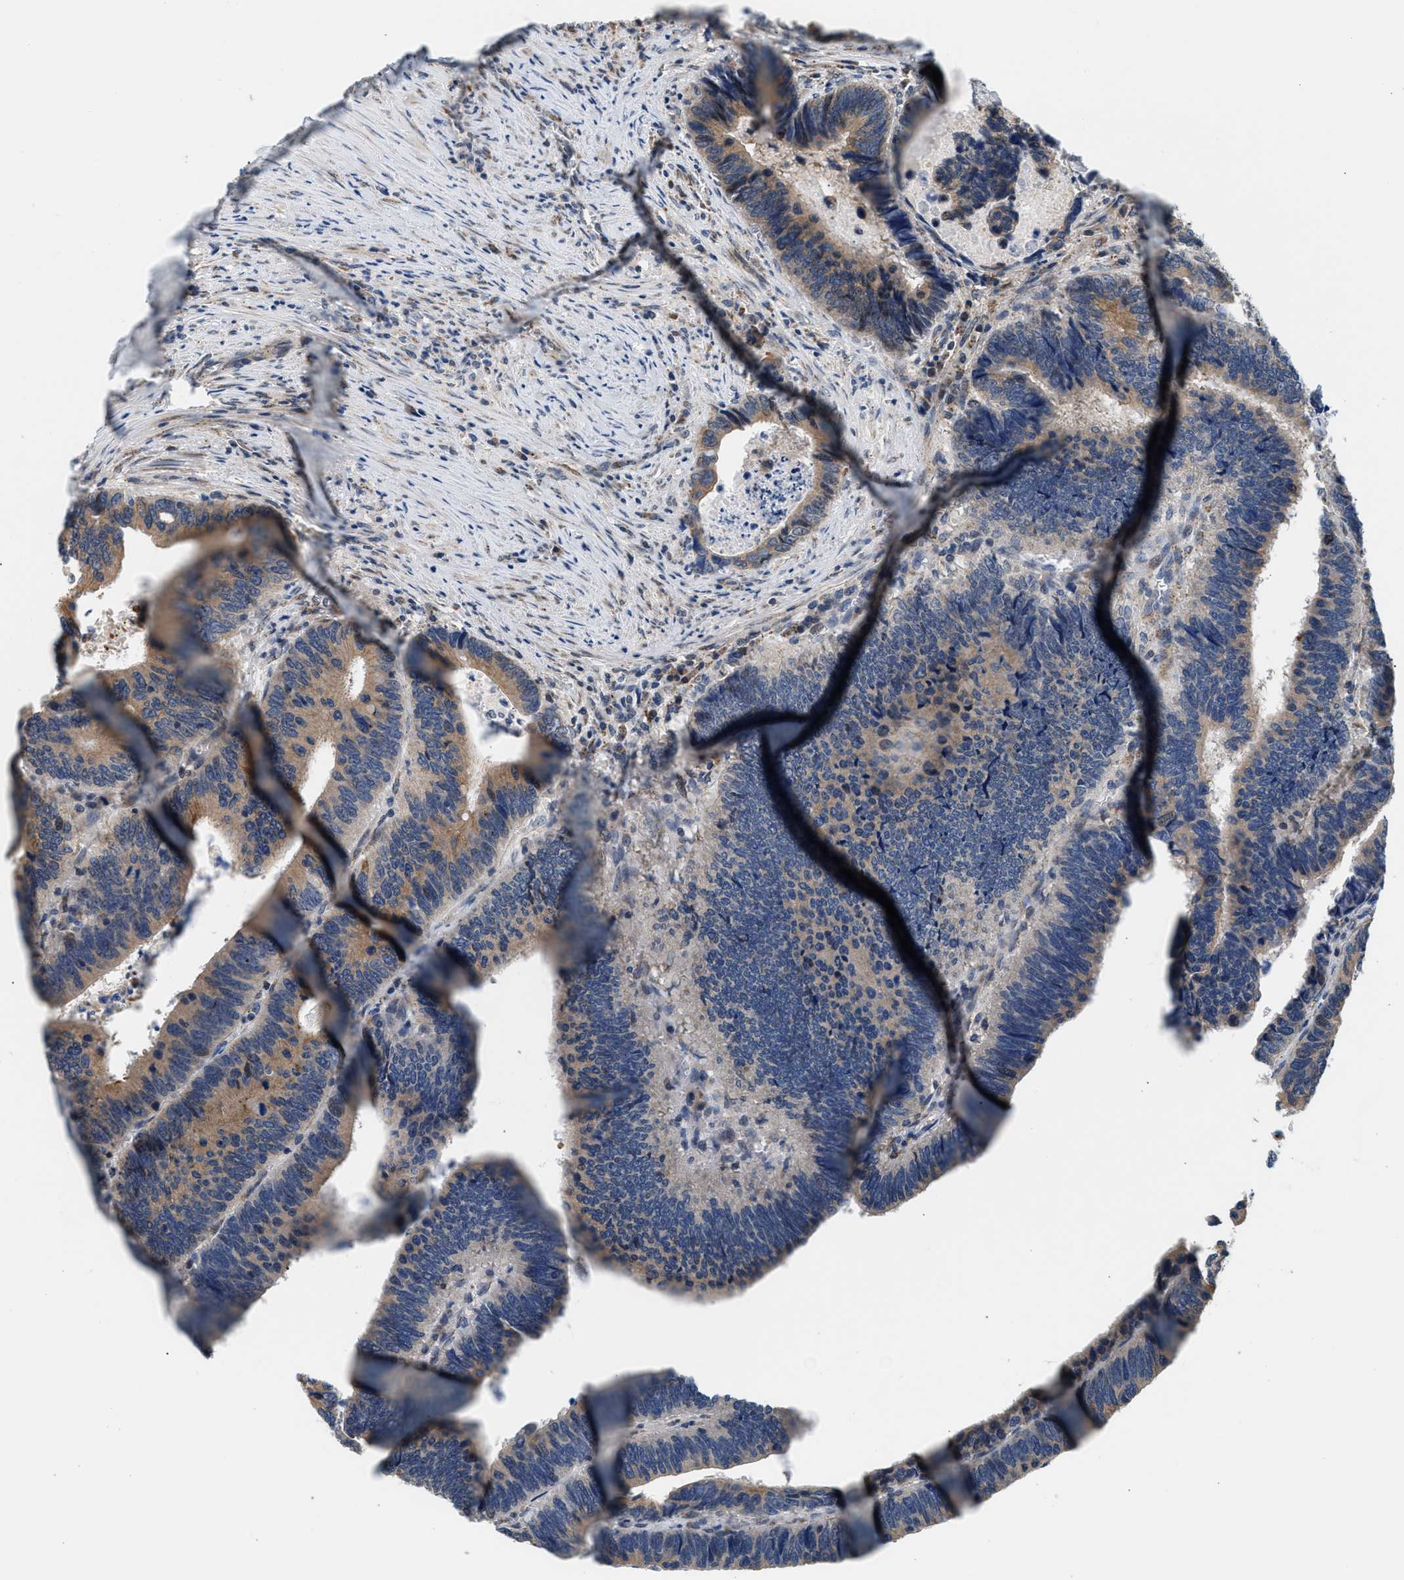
{"staining": {"intensity": "moderate", "quantity": ">75%", "location": "cytoplasmic/membranous"}, "tissue": "colorectal cancer", "cell_type": "Tumor cells", "image_type": "cancer", "snomed": [{"axis": "morphology", "description": "Adenocarcinoma, NOS"}, {"axis": "topography", "description": "Colon"}], "caption": "IHC histopathology image of neoplastic tissue: human colorectal adenocarcinoma stained using IHC exhibits medium levels of moderate protein expression localized specifically in the cytoplasmic/membranous of tumor cells, appearing as a cytoplasmic/membranous brown color.", "gene": "KCNMB2", "patient": {"sex": "male", "age": 72}}